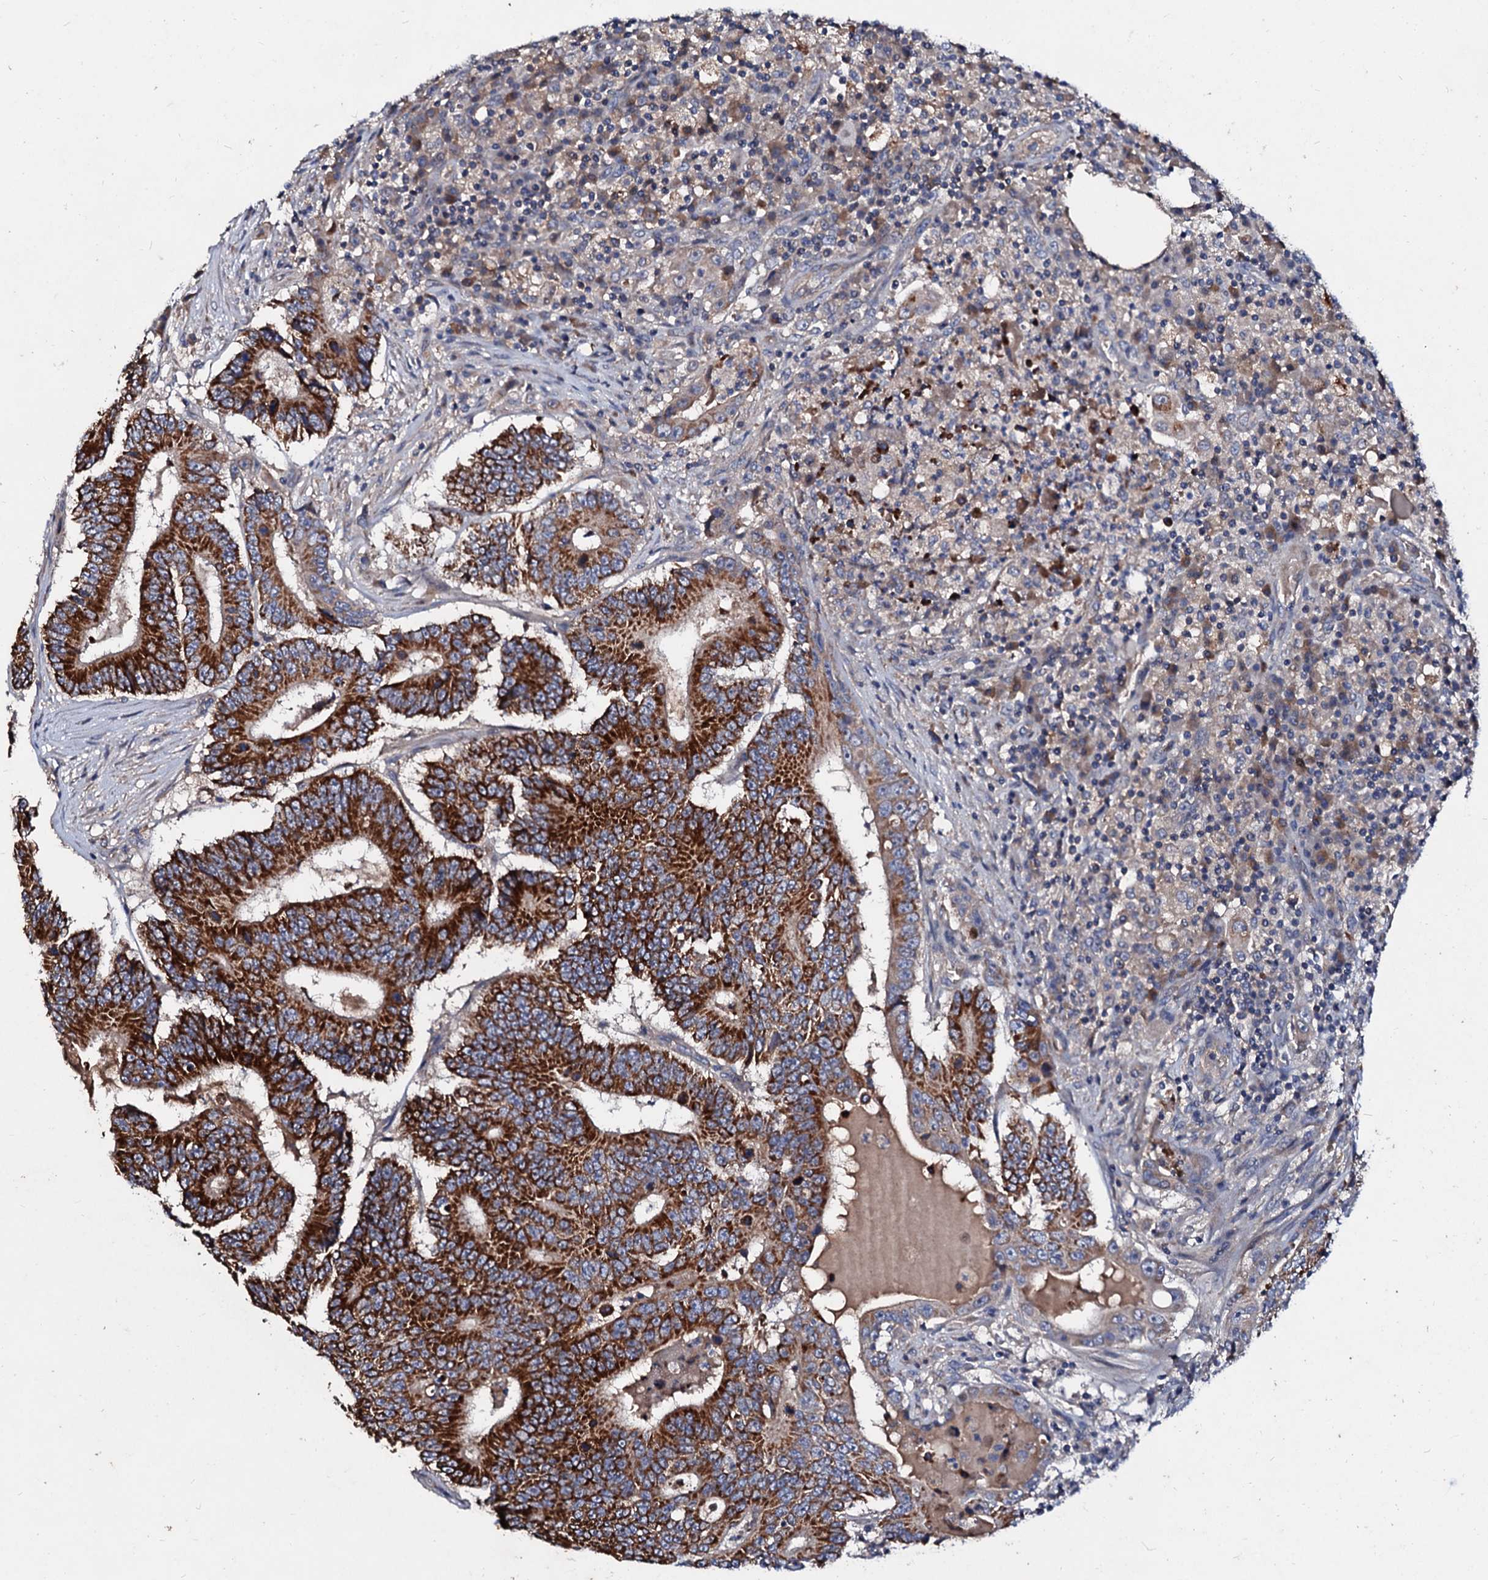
{"staining": {"intensity": "strong", "quantity": ">75%", "location": "cytoplasmic/membranous"}, "tissue": "colorectal cancer", "cell_type": "Tumor cells", "image_type": "cancer", "snomed": [{"axis": "morphology", "description": "Adenocarcinoma, NOS"}, {"axis": "topography", "description": "Colon"}], "caption": "Protein staining of adenocarcinoma (colorectal) tissue displays strong cytoplasmic/membranous staining in approximately >75% of tumor cells.", "gene": "FIBIN", "patient": {"sex": "male", "age": 83}}